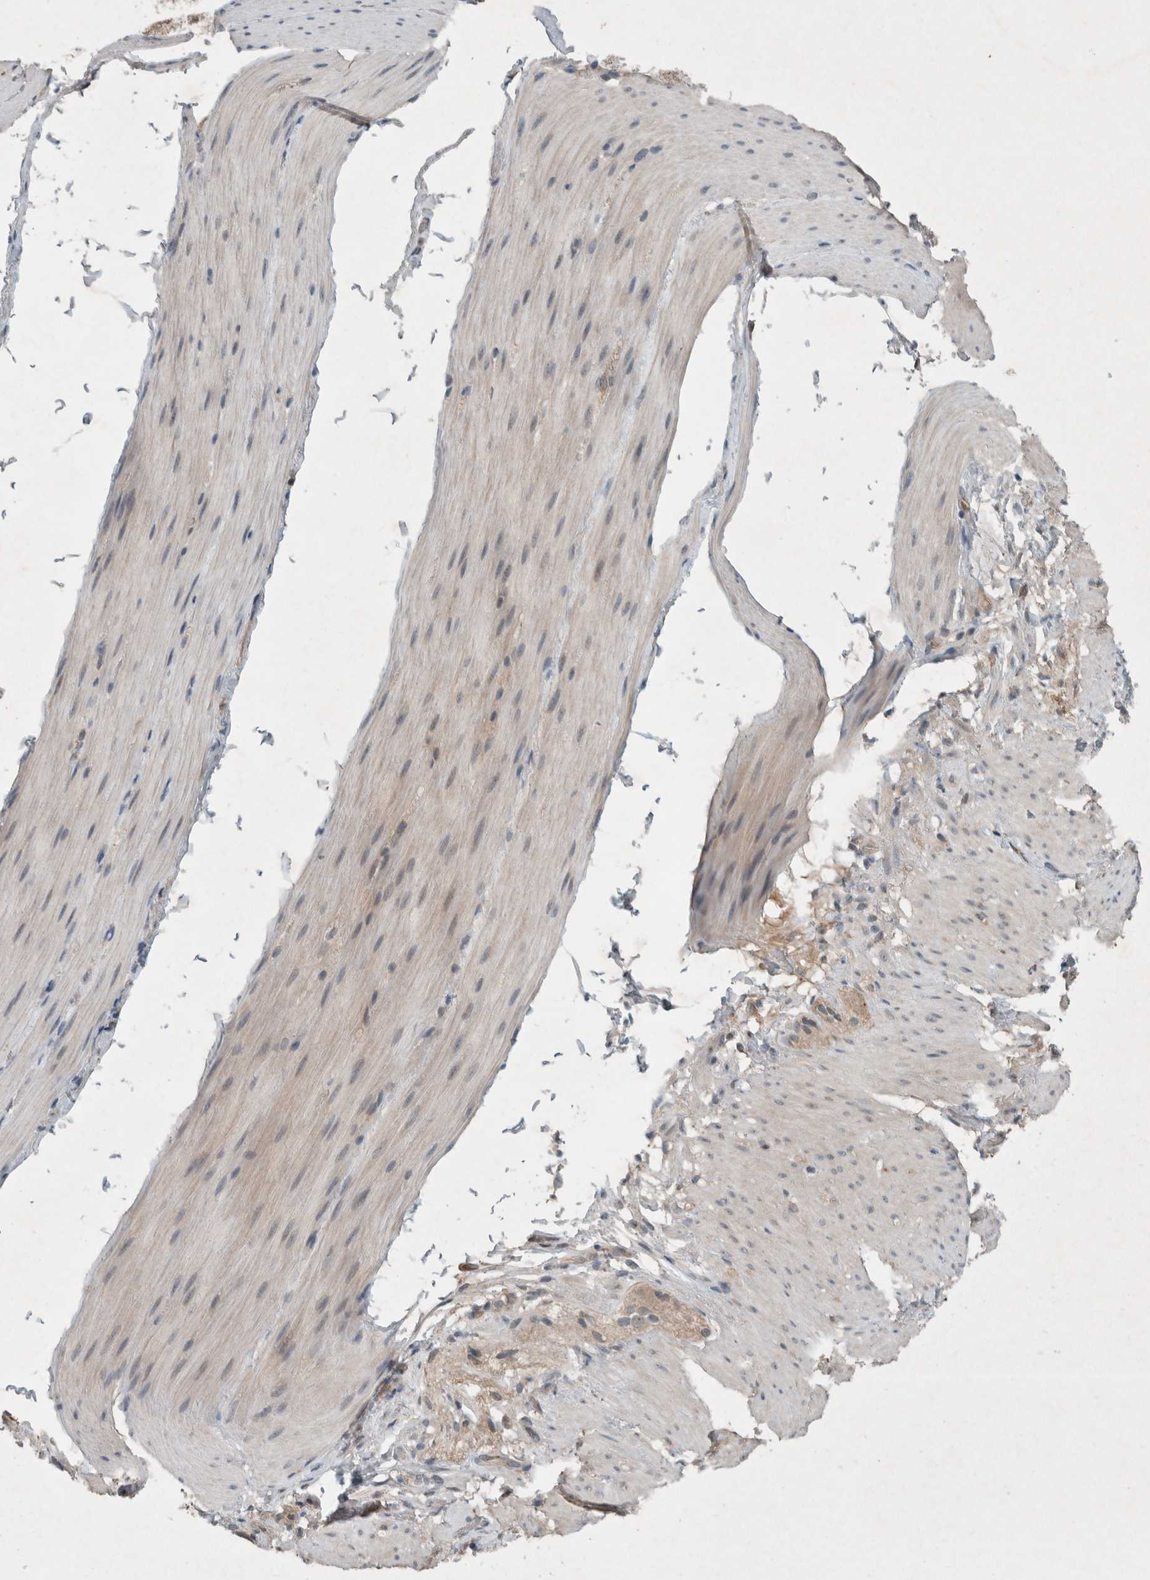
{"staining": {"intensity": "negative", "quantity": "none", "location": "none"}, "tissue": "smooth muscle", "cell_type": "Smooth muscle cells", "image_type": "normal", "snomed": [{"axis": "morphology", "description": "Normal tissue, NOS"}, {"axis": "topography", "description": "Smooth muscle"}, {"axis": "topography", "description": "Small intestine"}], "caption": "Human smooth muscle stained for a protein using immunohistochemistry (IHC) exhibits no positivity in smooth muscle cells.", "gene": "ENSG00000285245", "patient": {"sex": "female", "age": 84}}